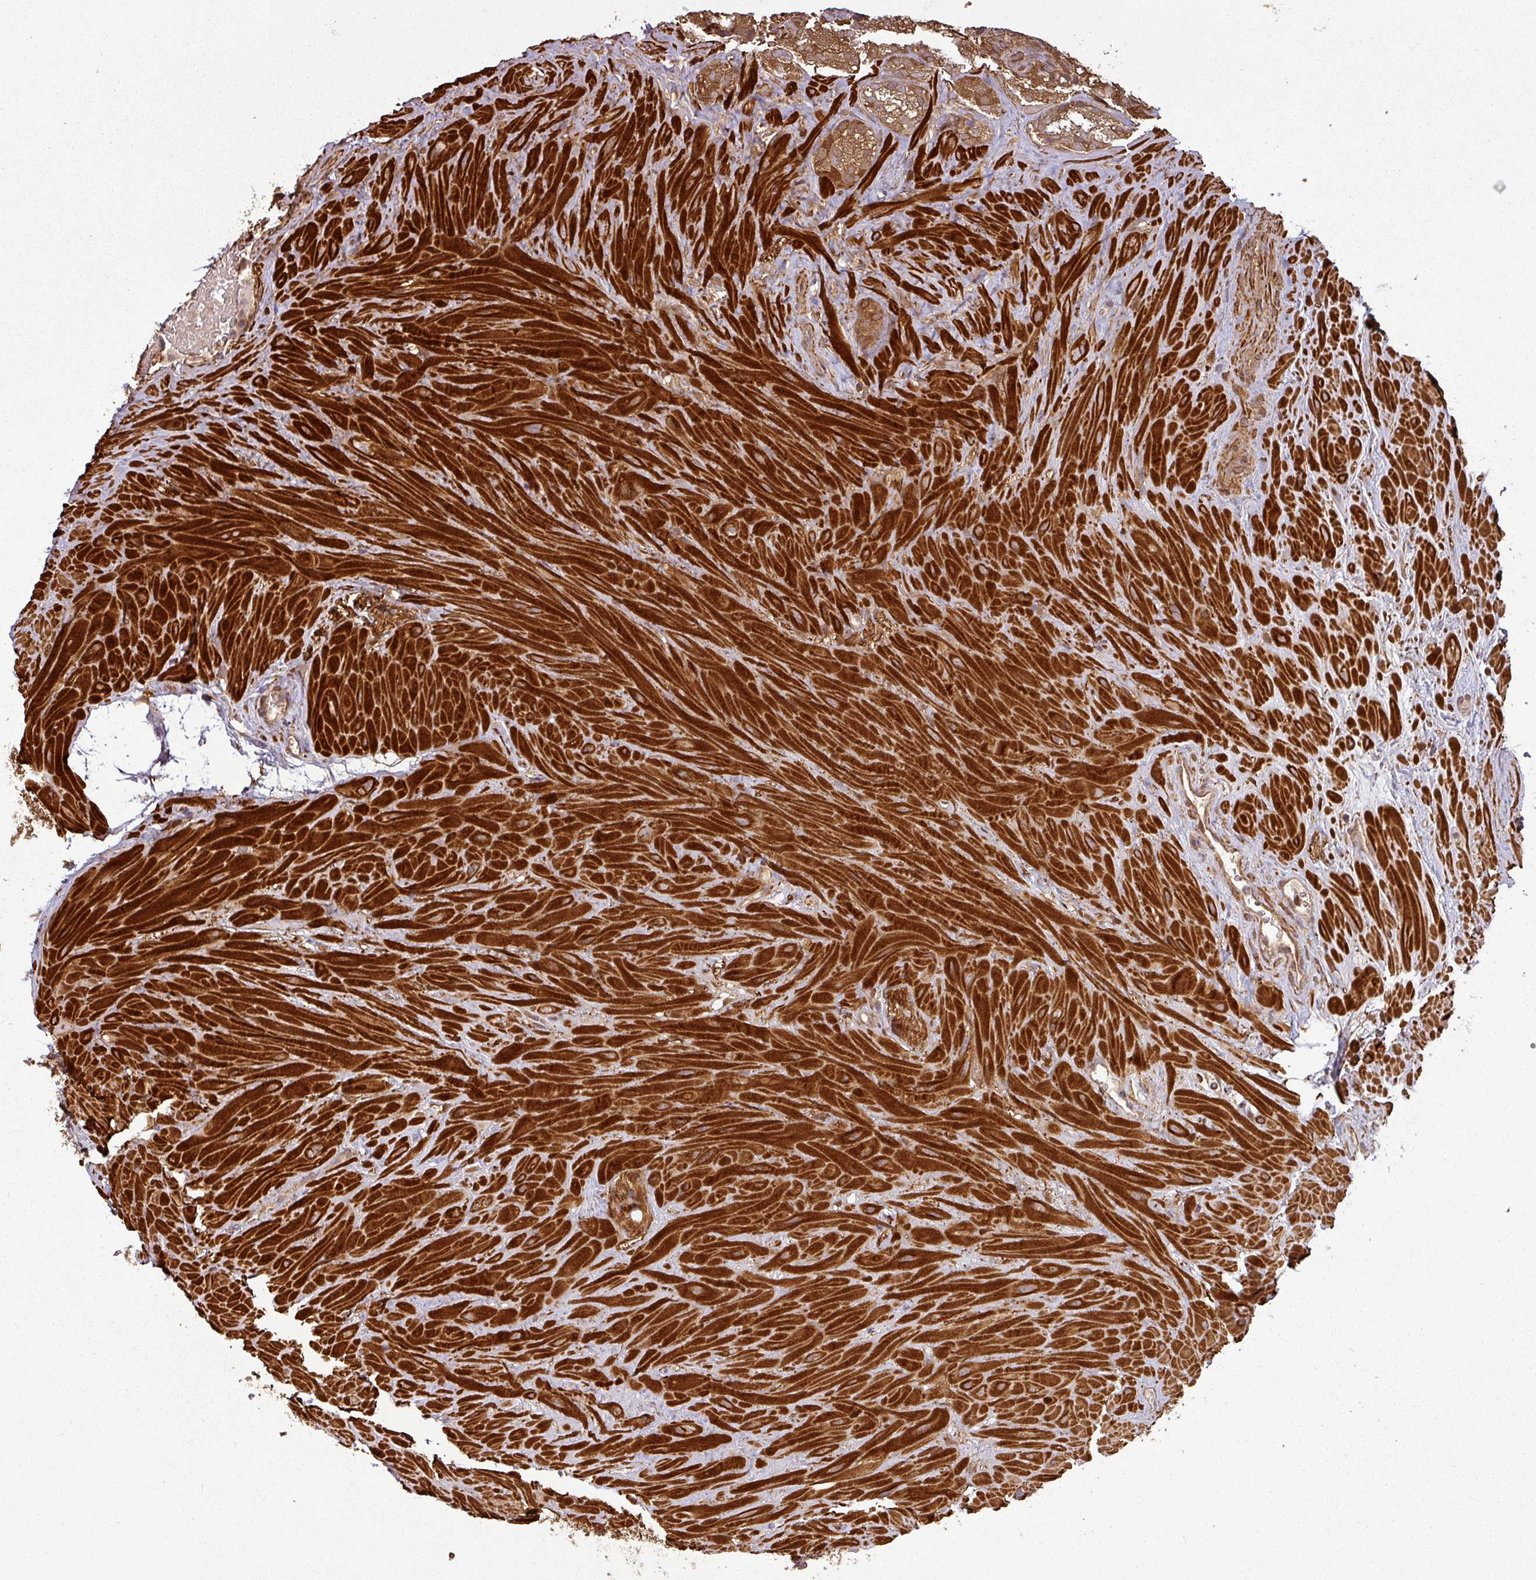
{"staining": {"intensity": "moderate", "quantity": ">75%", "location": "cytoplasmic/membranous"}, "tissue": "seminal vesicle", "cell_type": "Glandular cells", "image_type": "normal", "snomed": [{"axis": "morphology", "description": "Normal tissue, NOS"}, {"axis": "topography", "description": "Seminal veicle"}], "caption": "Approximately >75% of glandular cells in unremarkable human seminal vesicle demonstrate moderate cytoplasmic/membranous protein staining as visualized by brown immunohistochemical staining.", "gene": "MAP3K6", "patient": {"sex": "male", "age": 58}}